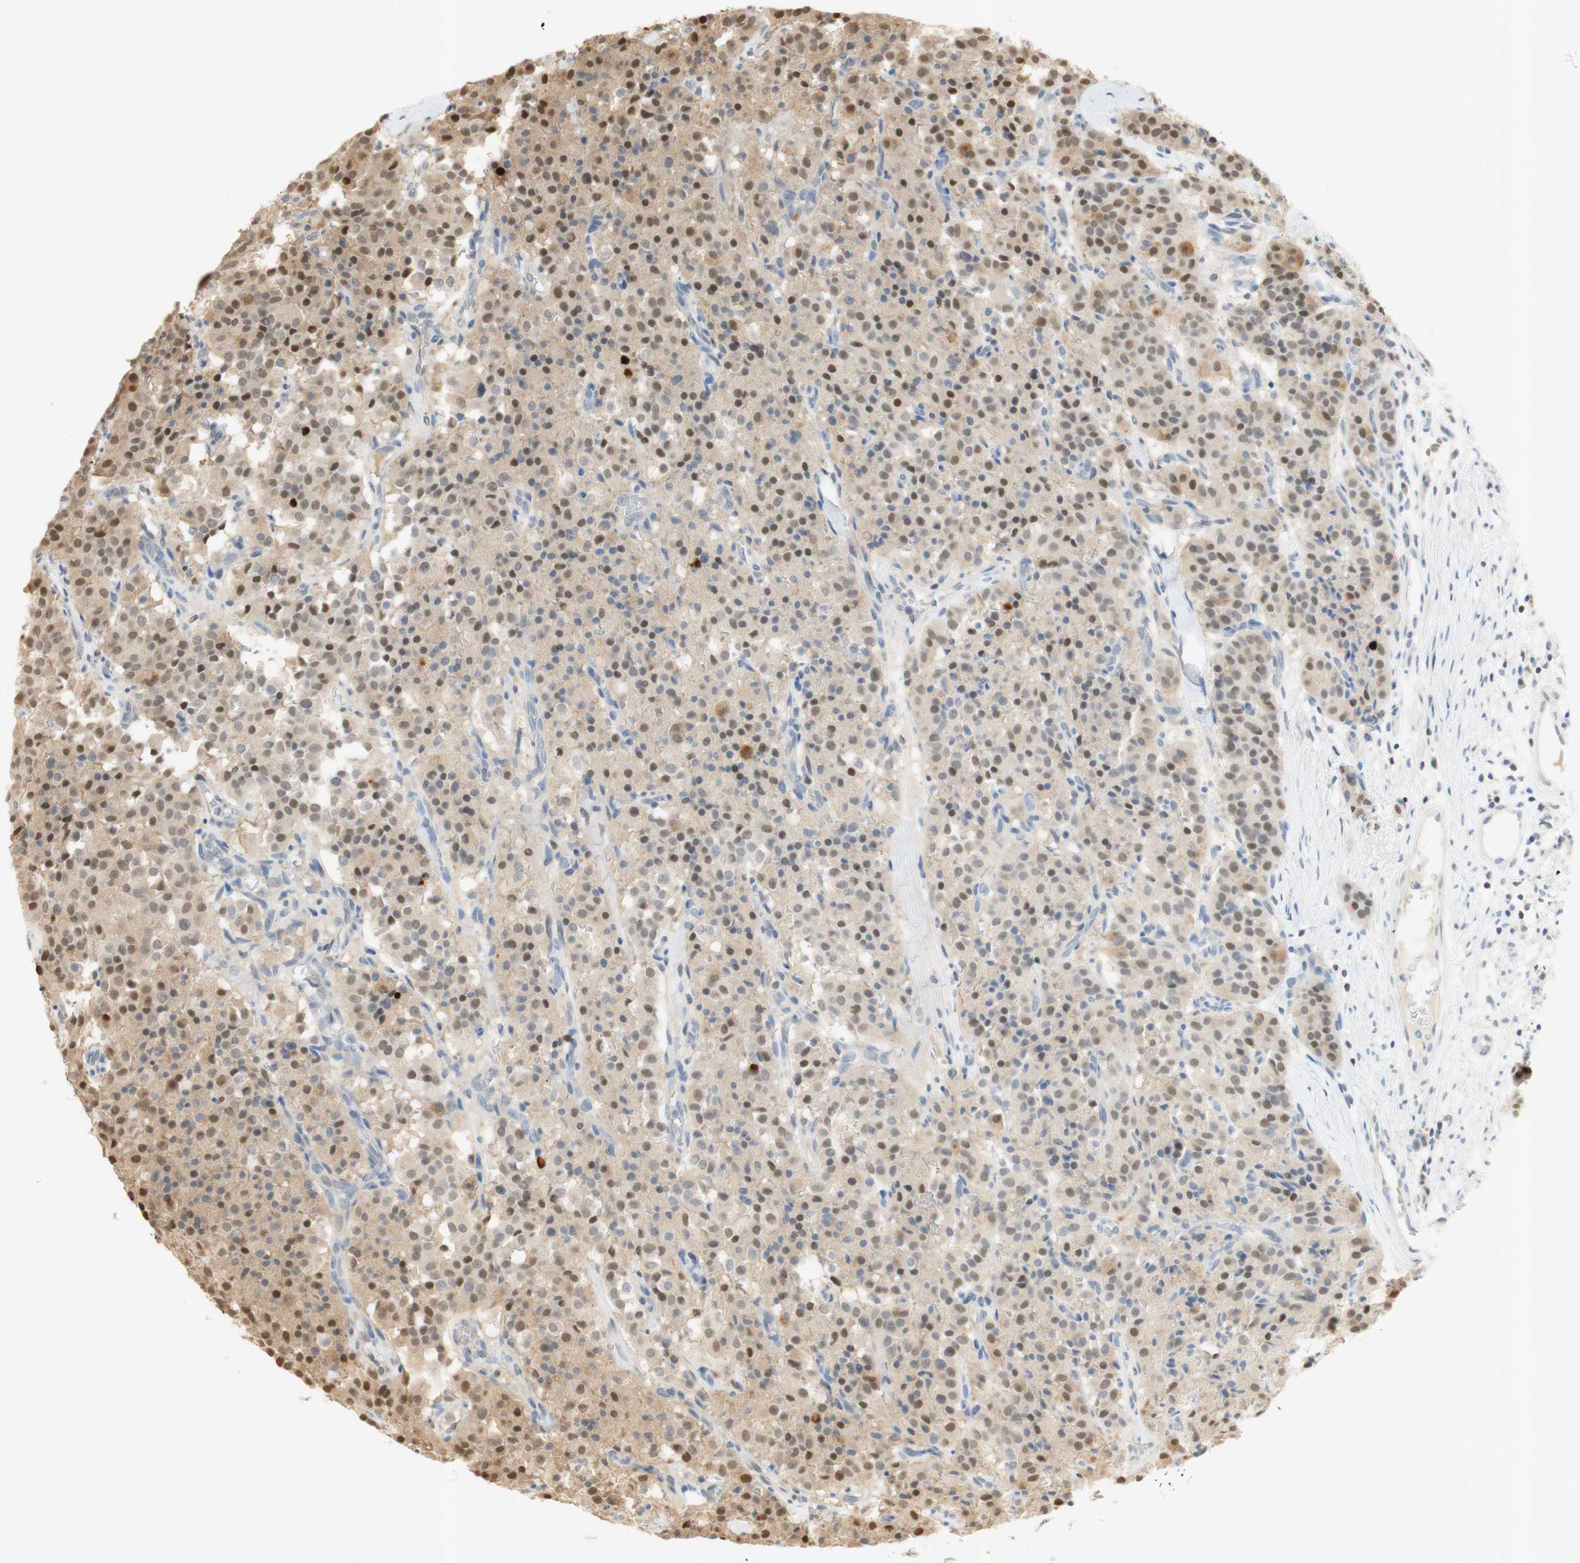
{"staining": {"intensity": "weak", "quantity": ">75%", "location": "cytoplasmic/membranous,nuclear"}, "tissue": "carcinoid", "cell_type": "Tumor cells", "image_type": "cancer", "snomed": [{"axis": "morphology", "description": "Carcinoid, malignant, NOS"}, {"axis": "topography", "description": "Lung"}], "caption": "Immunohistochemical staining of carcinoid shows low levels of weak cytoplasmic/membranous and nuclear protein expression in approximately >75% of tumor cells.", "gene": "NAP1L4", "patient": {"sex": "male", "age": 30}}